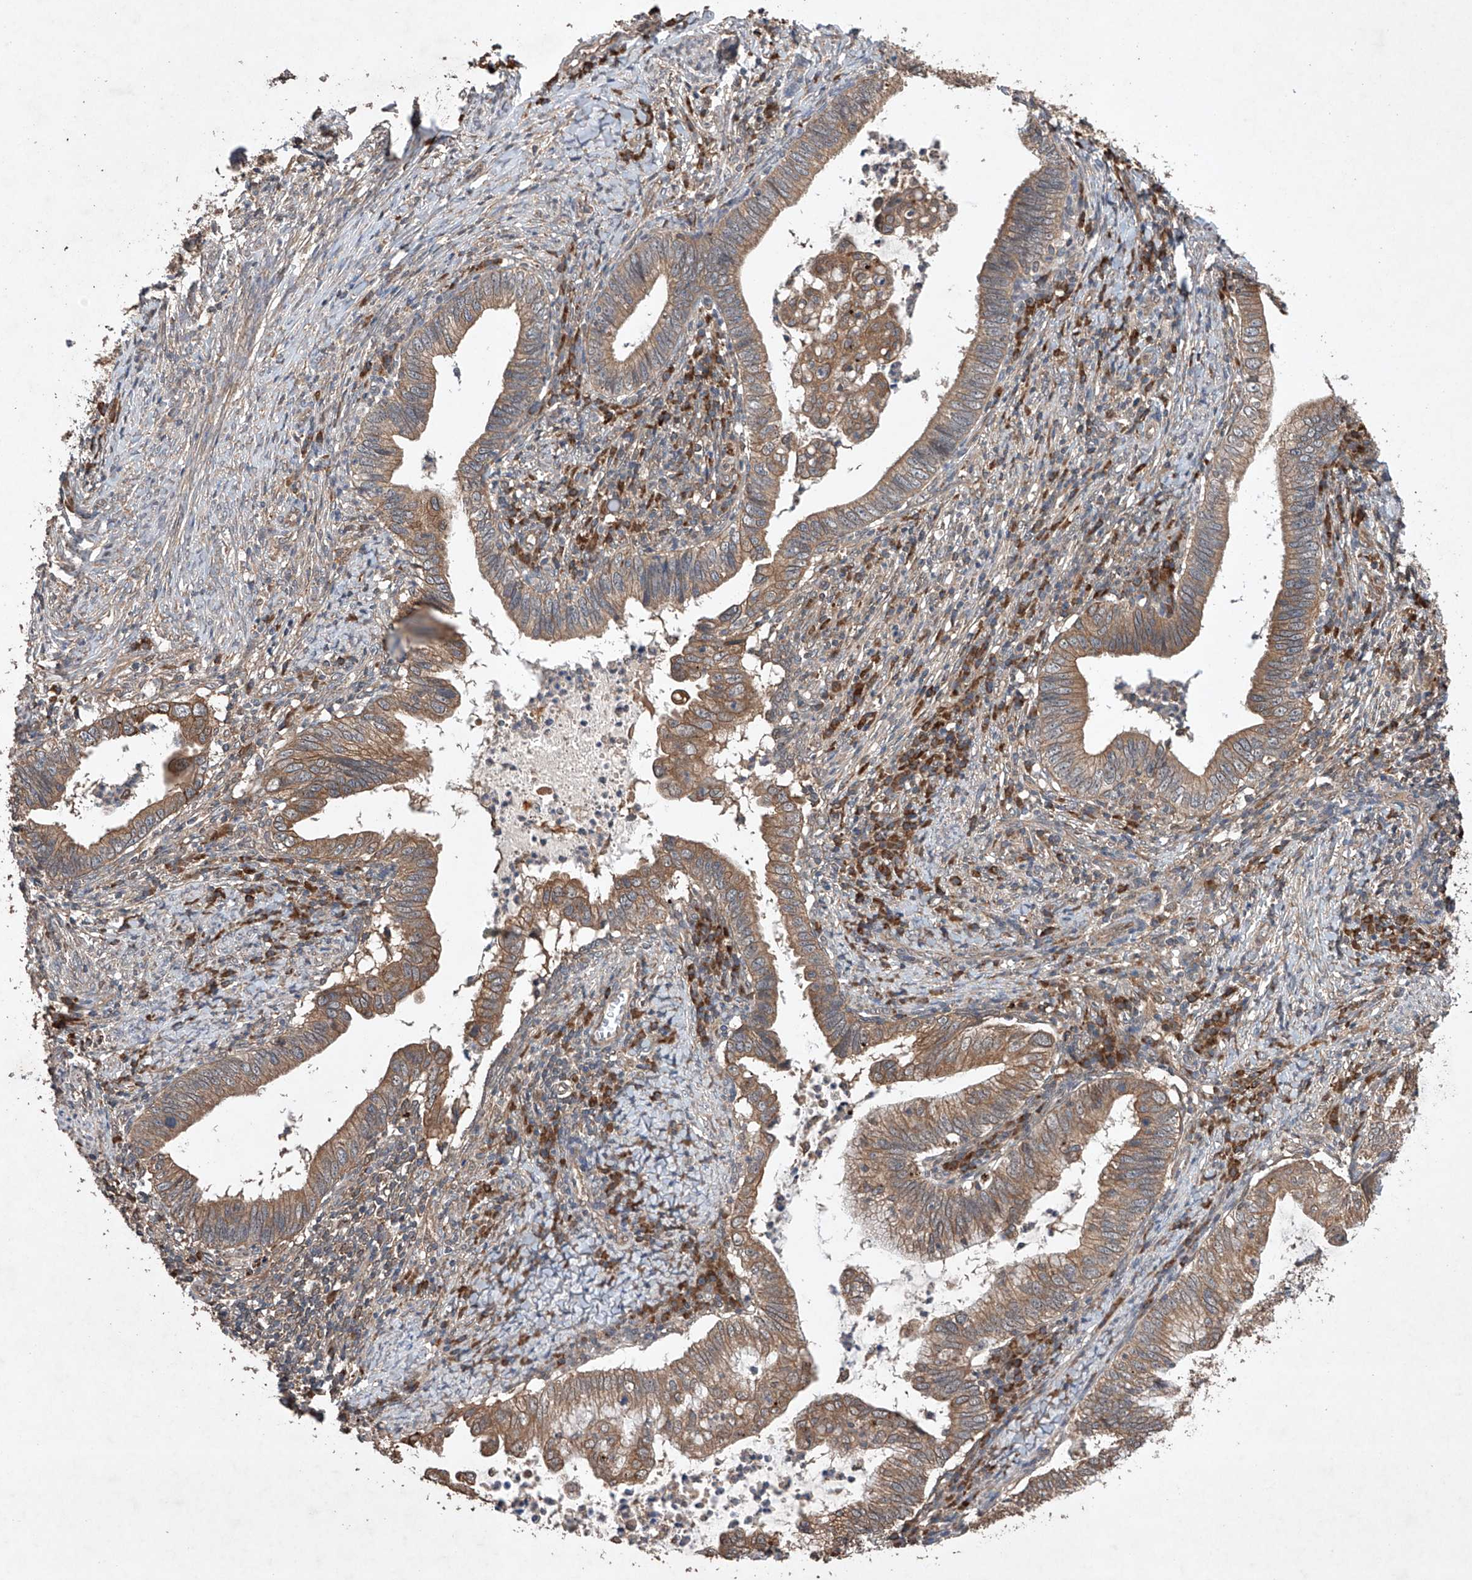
{"staining": {"intensity": "moderate", "quantity": ">75%", "location": "cytoplasmic/membranous"}, "tissue": "cervical cancer", "cell_type": "Tumor cells", "image_type": "cancer", "snomed": [{"axis": "morphology", "description": "Adenocarcinoma, NOS"}, {"axis": "topography", "description": "Cervix"}], "caption": "Protein staining displays moderate cytoplasmic/membranous staining in about >75% of tumor cells in cervical adenocarcinoma.", "gene": "LURAP1", "patient": {"sex": "female", "age": 36}}